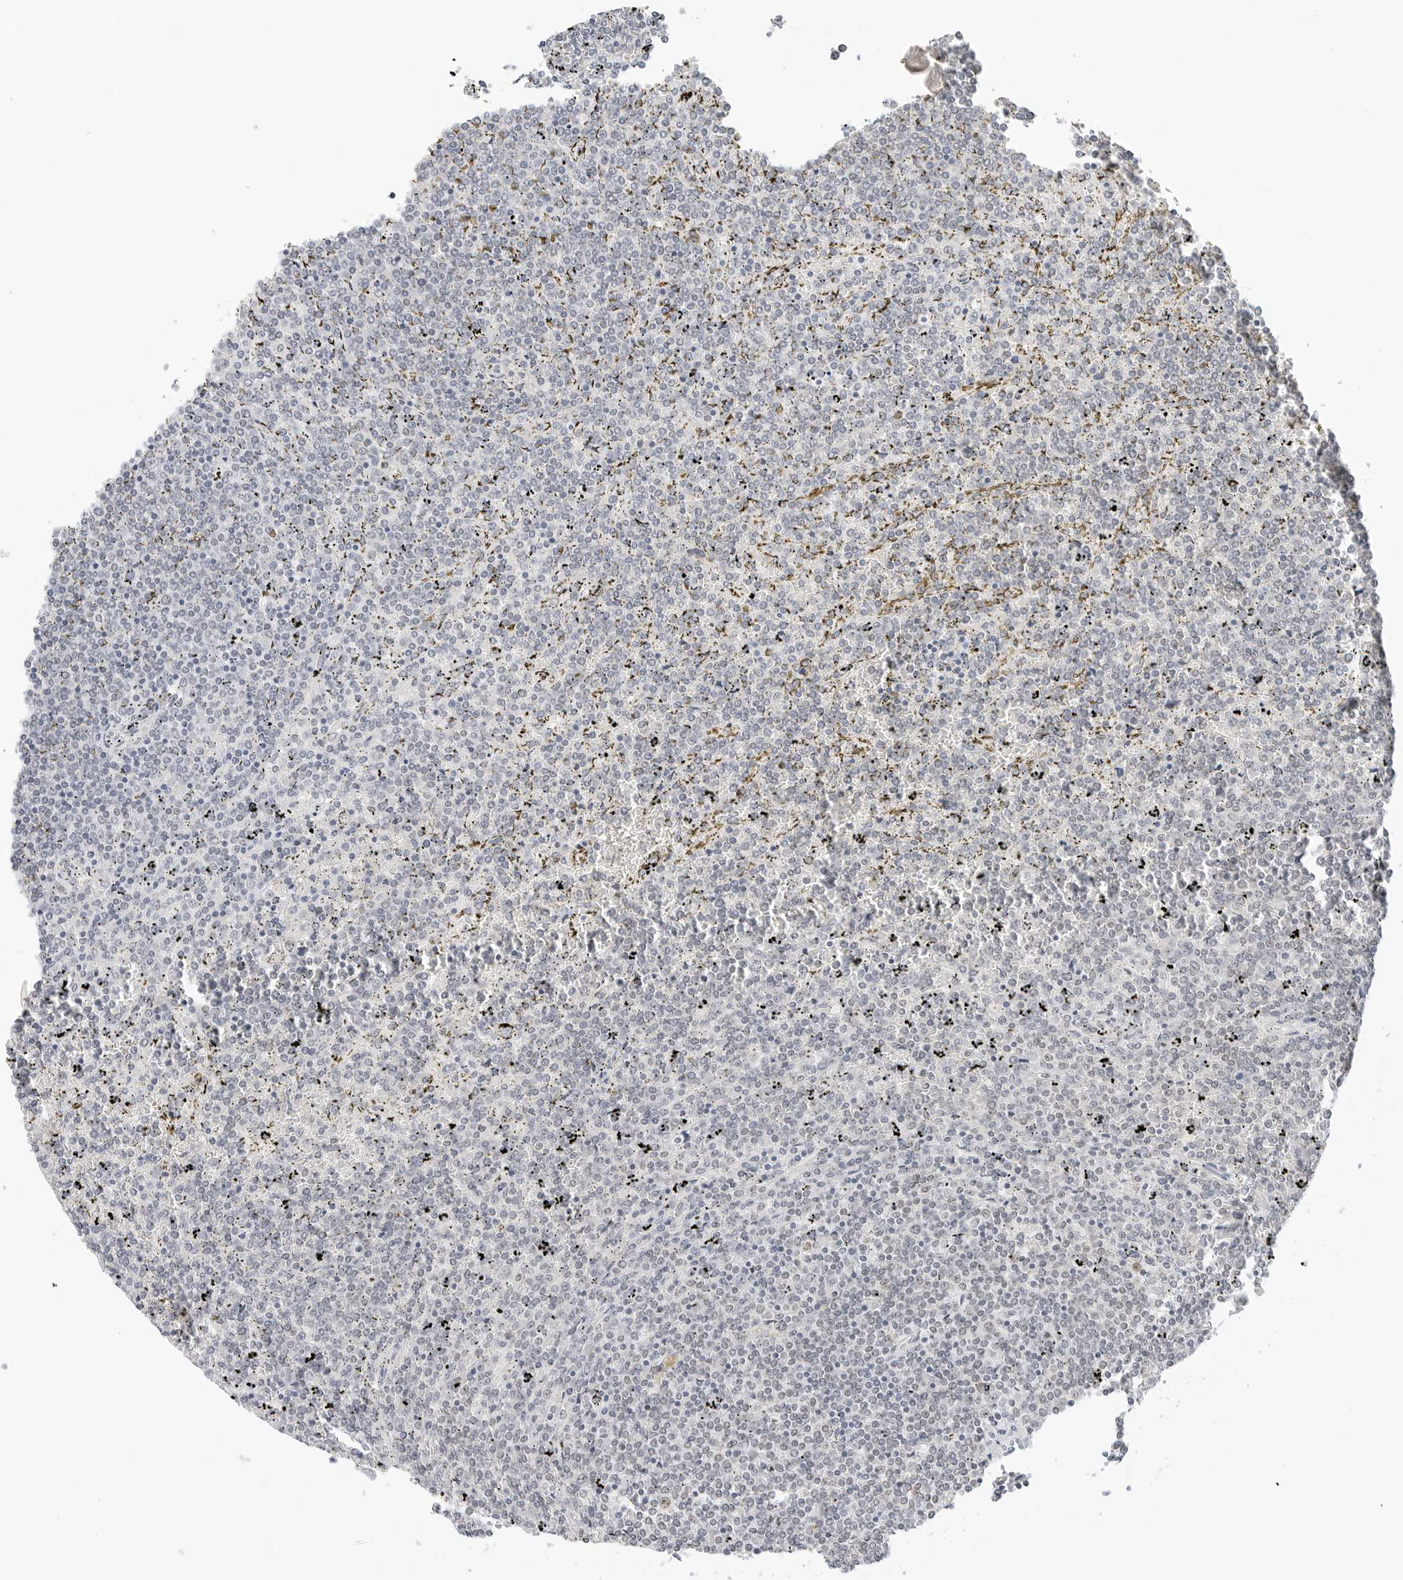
{"staining": {"intensity": "negative", "quantity": "none", "location": "none"}, "tissue": "lymphoma", "cell_type": "Tumor cells", "image_type": "cancer", "snomed": [{"axis": "morphology", "description": "Malignant lymphoma, non-Hodgkin's type, Low grade"}, {"axis": "topography", "description": "Spleen"}], "caption": "An IHC micrograph of lymphoma is shown. There is no staining in tumor cells of lymphoma.", "gene": "TSEN2", "patient": {"sex": "female", "age": 19}}